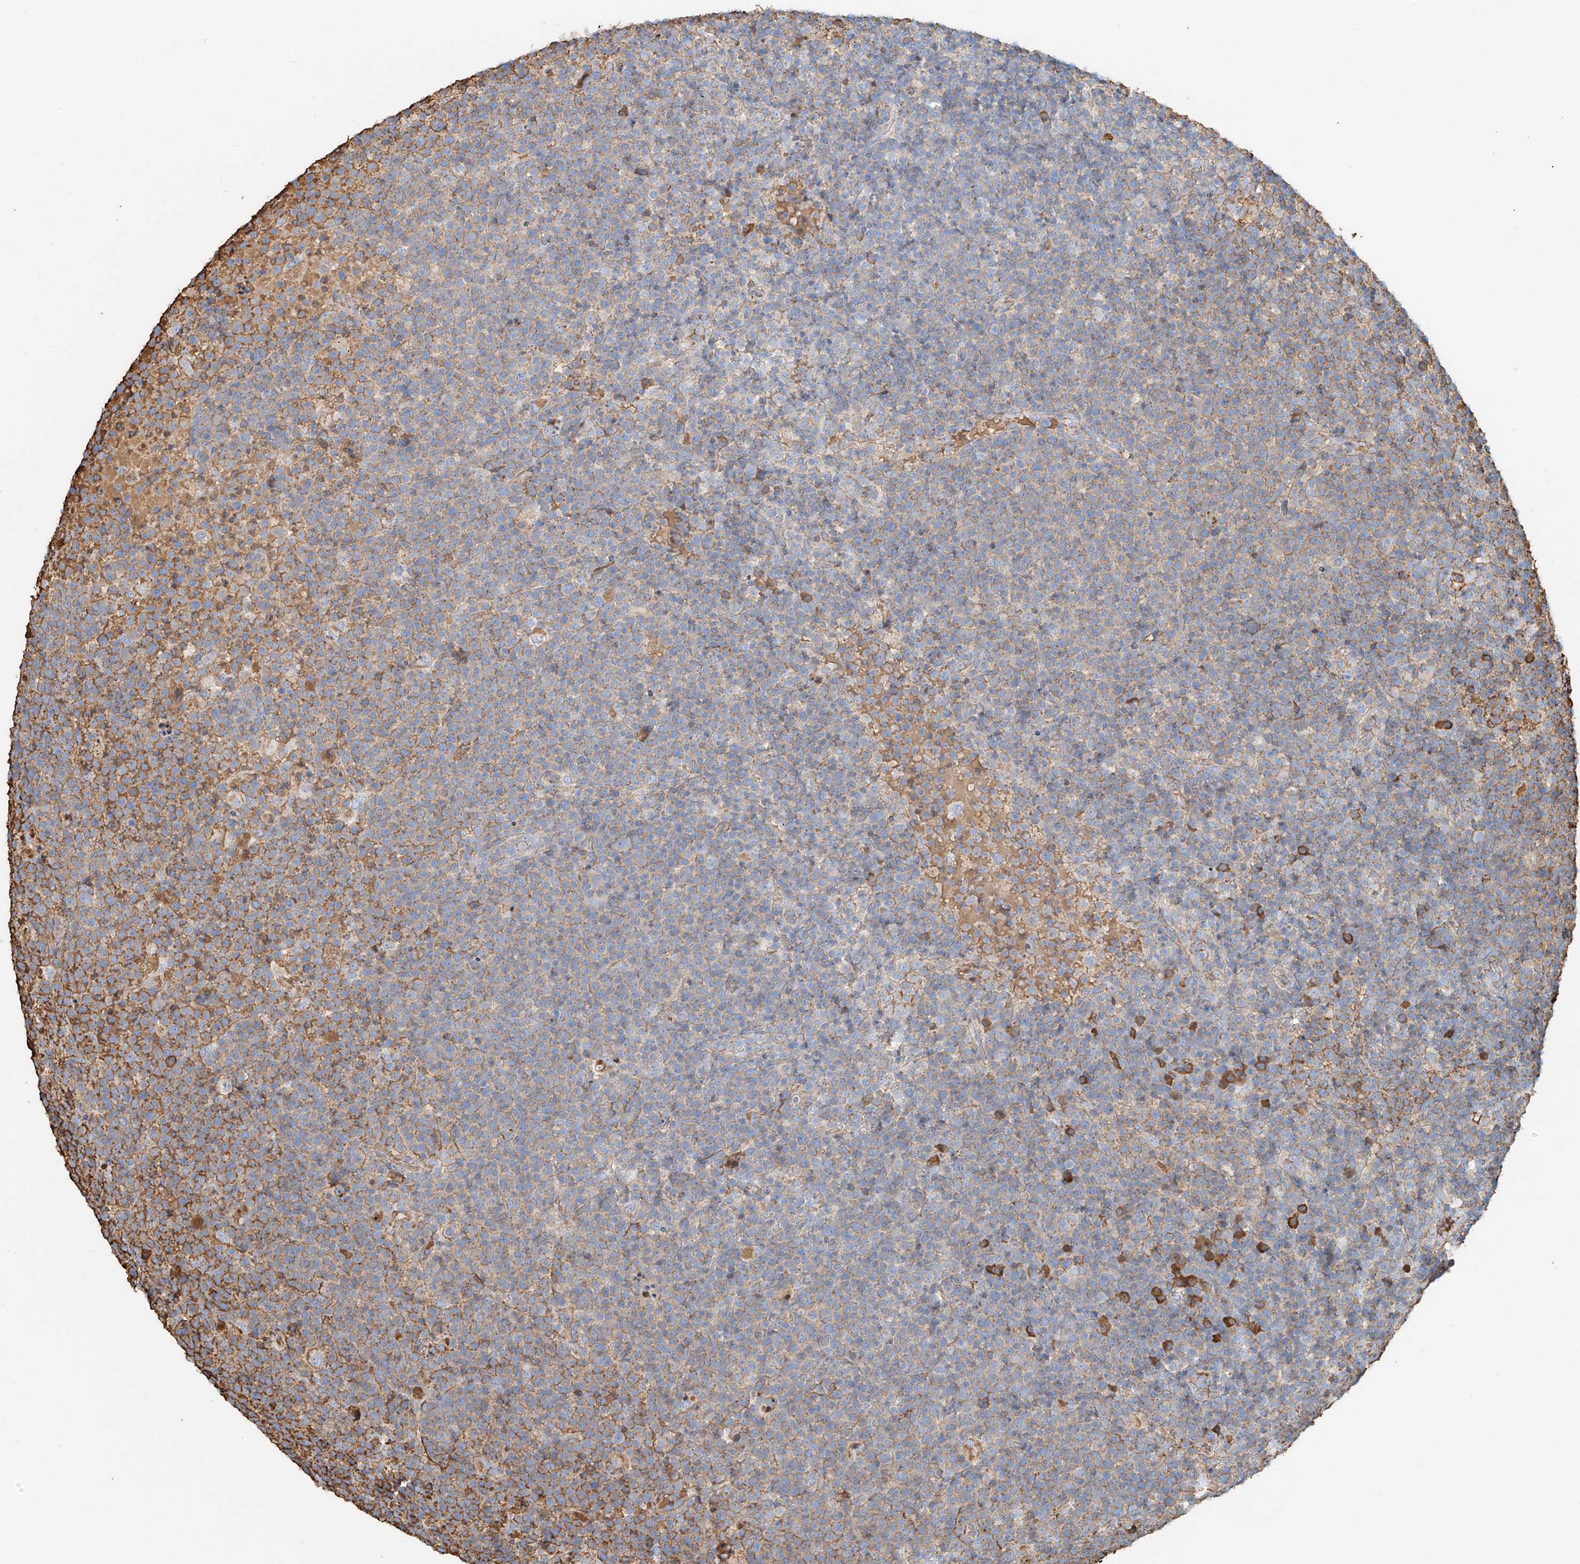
{"staining": {"intensity": "moderate", "quantity": "<25%", "location": "cytoplasmic/membranous"}, "tissue": "lymphoma", "cell_type": "Tumor cells", "image_type": "cancer", "snomed": [{"axis": "morphology", "description": "Malignant lymphoma, non-Hodgkin's type, High grade"}, {"axis": "topography", "description": "Lymph node"}], "caption": "Lymphoma stained with immunohistochemistry (IHC) demonstrates moderate cytoplasmic/membranous positivity in approximately <25% of tumor cells.", "gene": "ZFP30", "patient": {"sex": "male", "age": 61}}